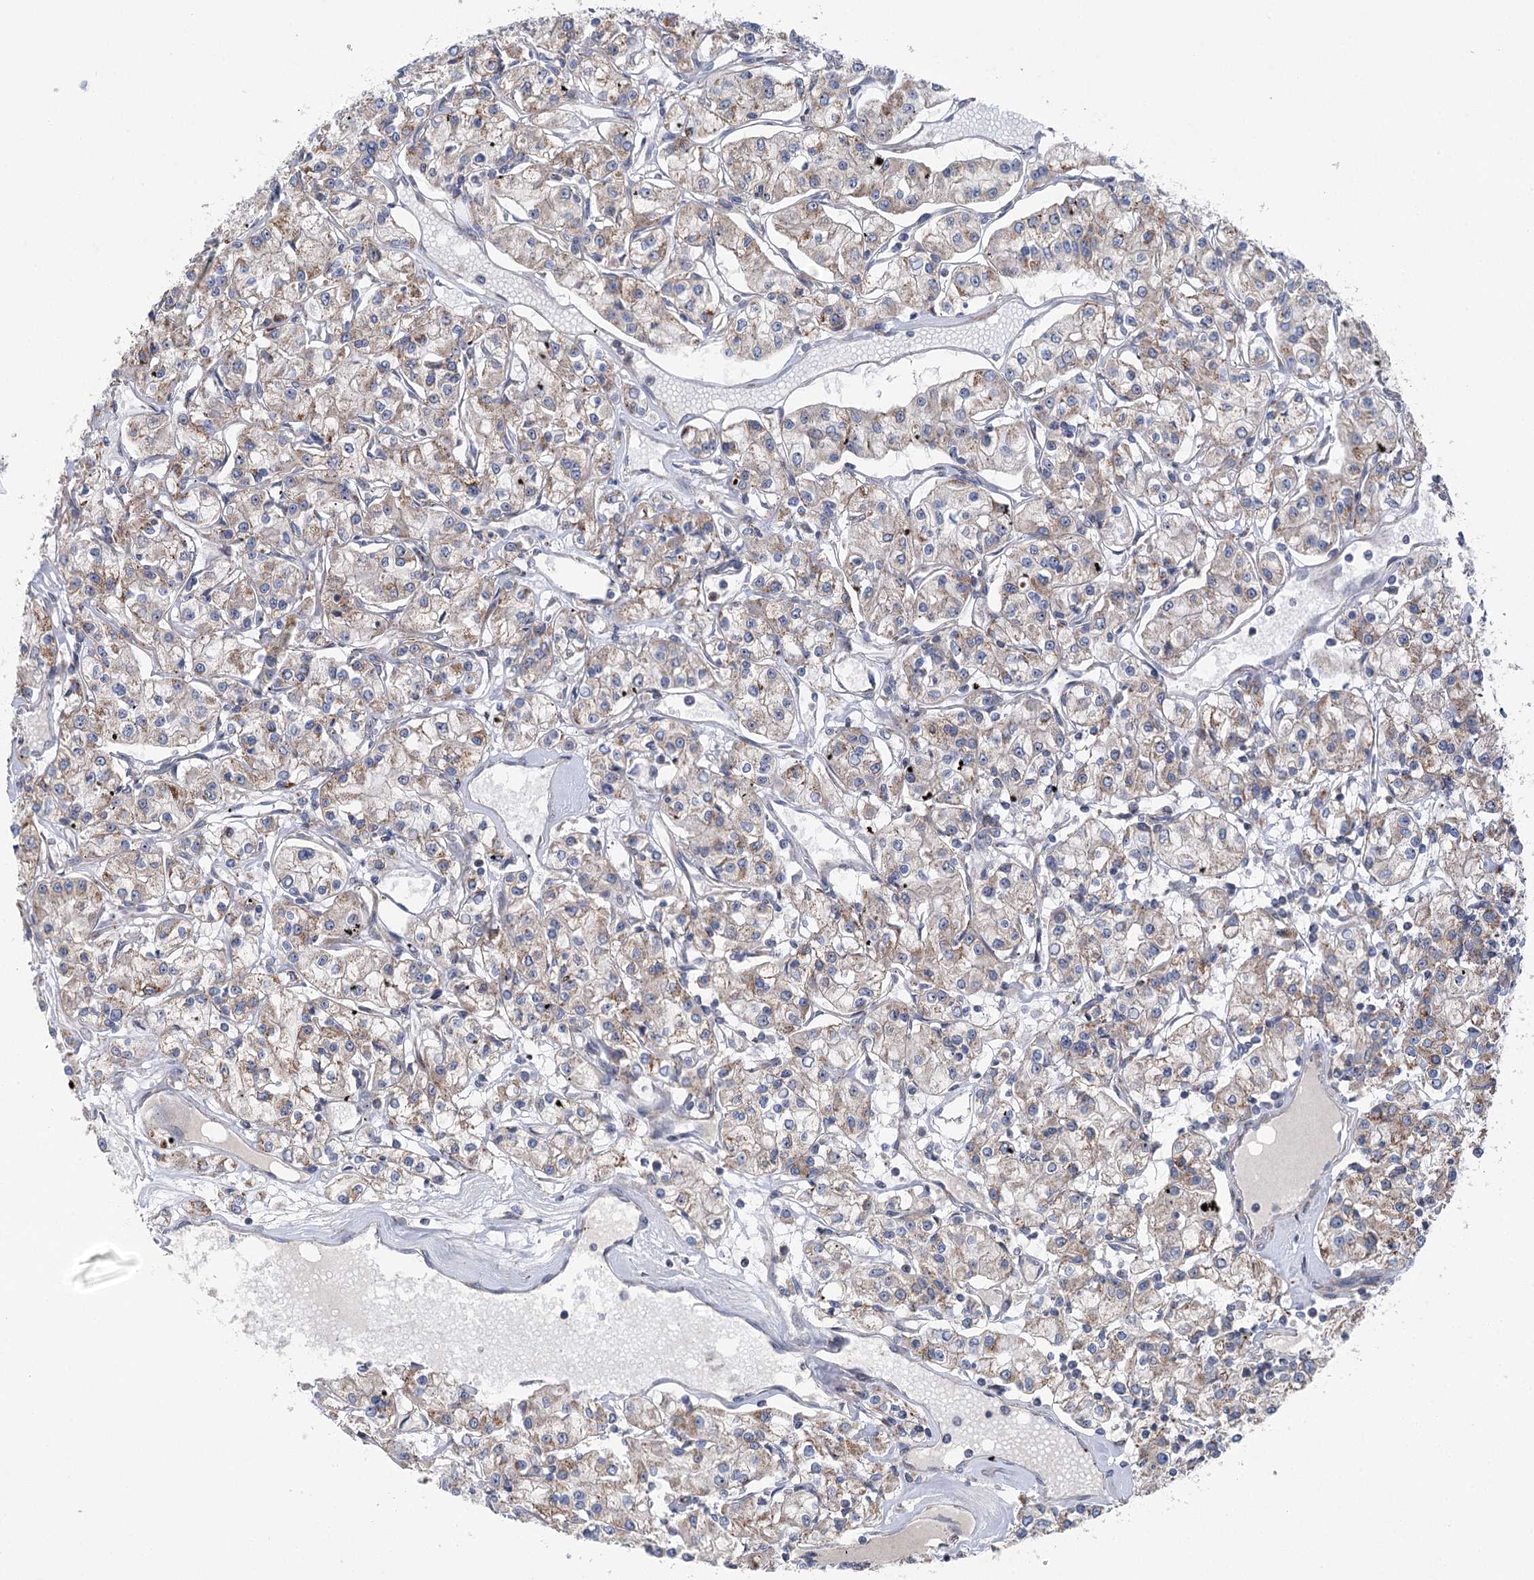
{"staining": {"intensity": "weak", "quantity": ">75%", "location": "cytoplasmic/membranous"}, "tissue": "renal cancer", "cell_type": "Tumor cells", "image_type": "cancer", "snomed": [{"axis": "morphology", "description": "Adenocarcinoma, NOS"}, {"axis": "topography", "description": "Kidney"}], "caption": "Renal adenocarcinoma was stained to show a protein in brown. There is low levels of weak cytoplasmic/membranous staining in approximately >75% of tumor cells. (DAB IHC with brightfield microscopy, high magnification).", "gene": "MARK2", "patient": {"sex": "female", "age": 59}}